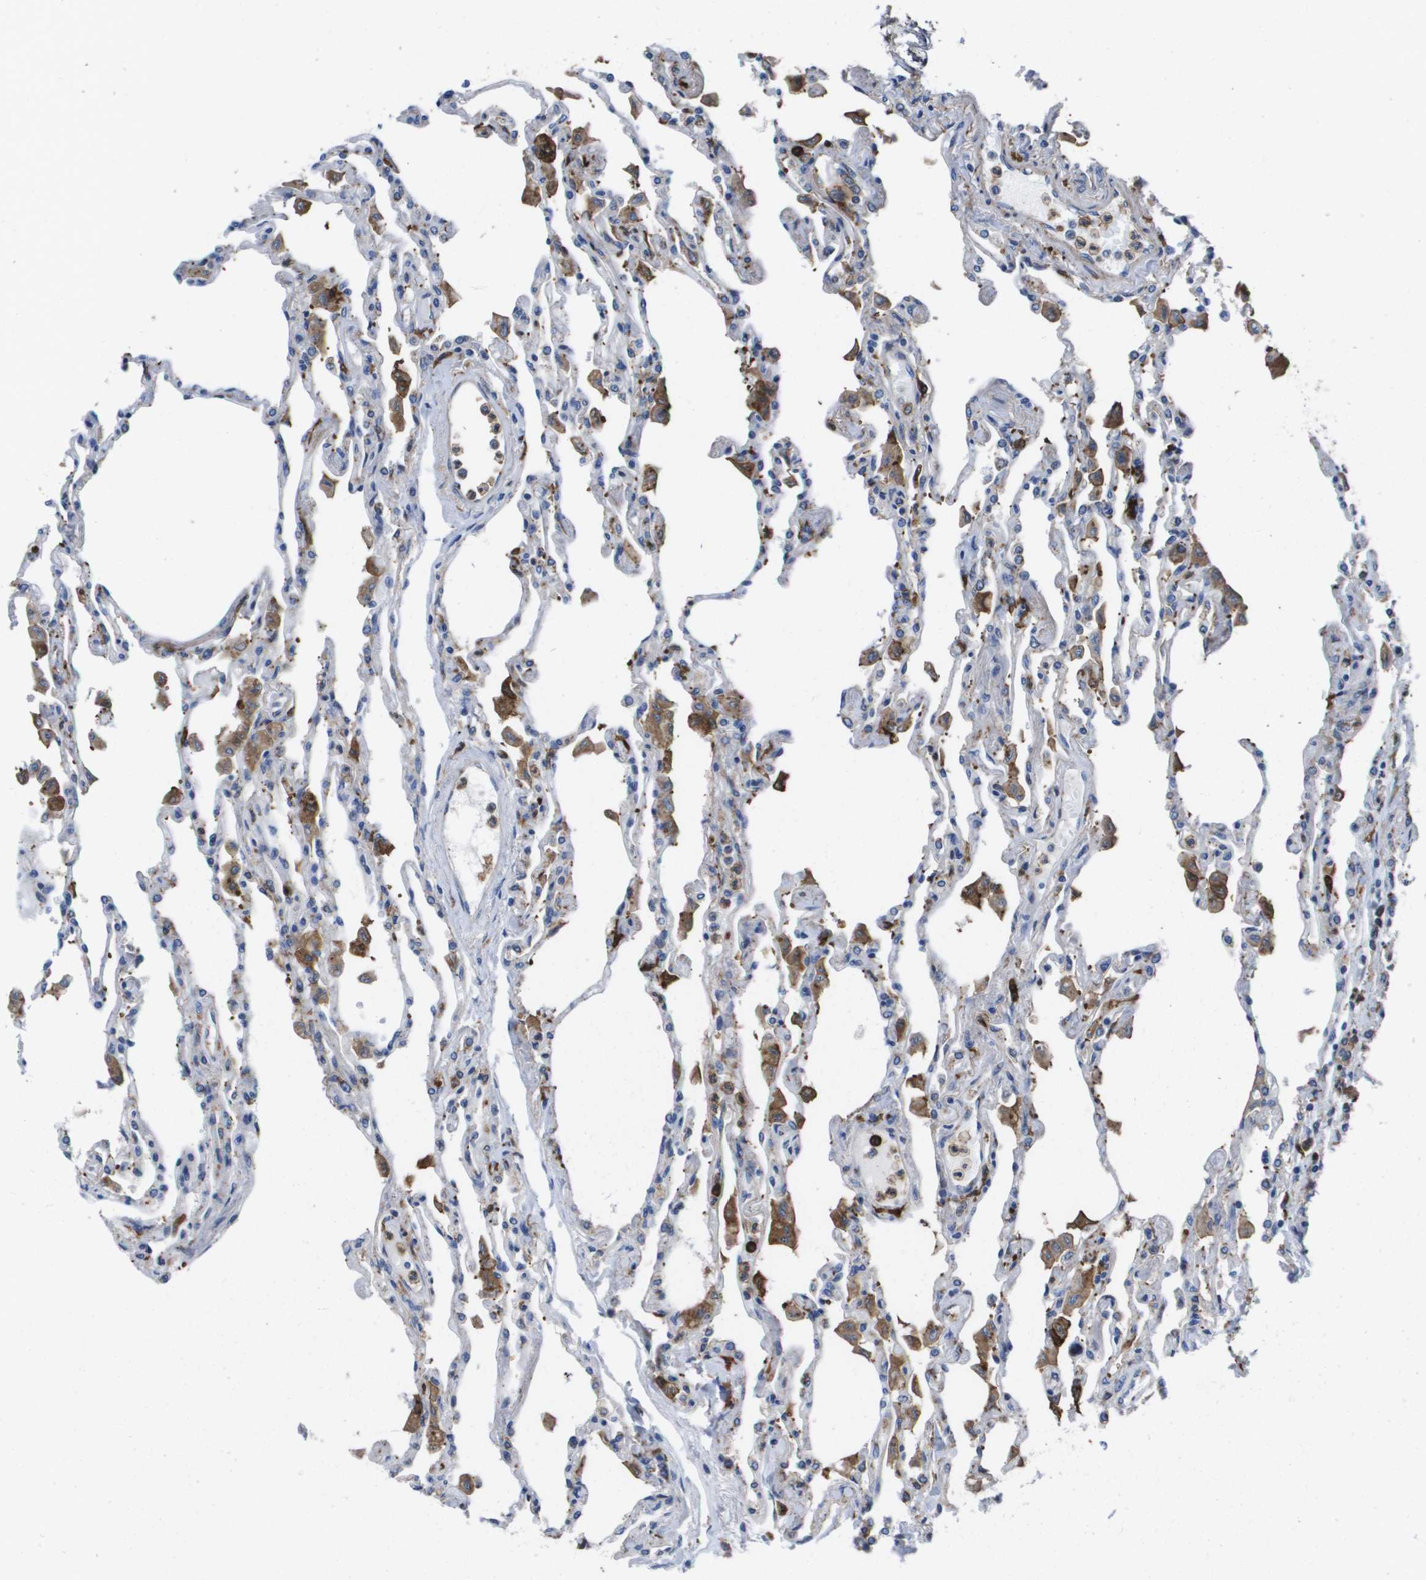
{"staining": {"intensity": "negative", "quantity": "none", "location": "none"}, "tissue": "lung", "cell_type": "Alveolar cells", "image_type": "normal", "snomed": [{"axis": "morphology", "description": "Normal tissue, NOS"}, {"axis": "topography", "description": "Bronchus"}, {"axis": "topography", "description": "Lung"}], "caption": "Normal lung was stained to show a protein in brown. There is no significant staining in alveolar cells. (Brightfield microscopy of DAB (3,3'-diaminobenzidine) immunohistochemistry at high magnification).", "gene": "SLC37A2", "patient": {"sex": "female", "age": 49}}